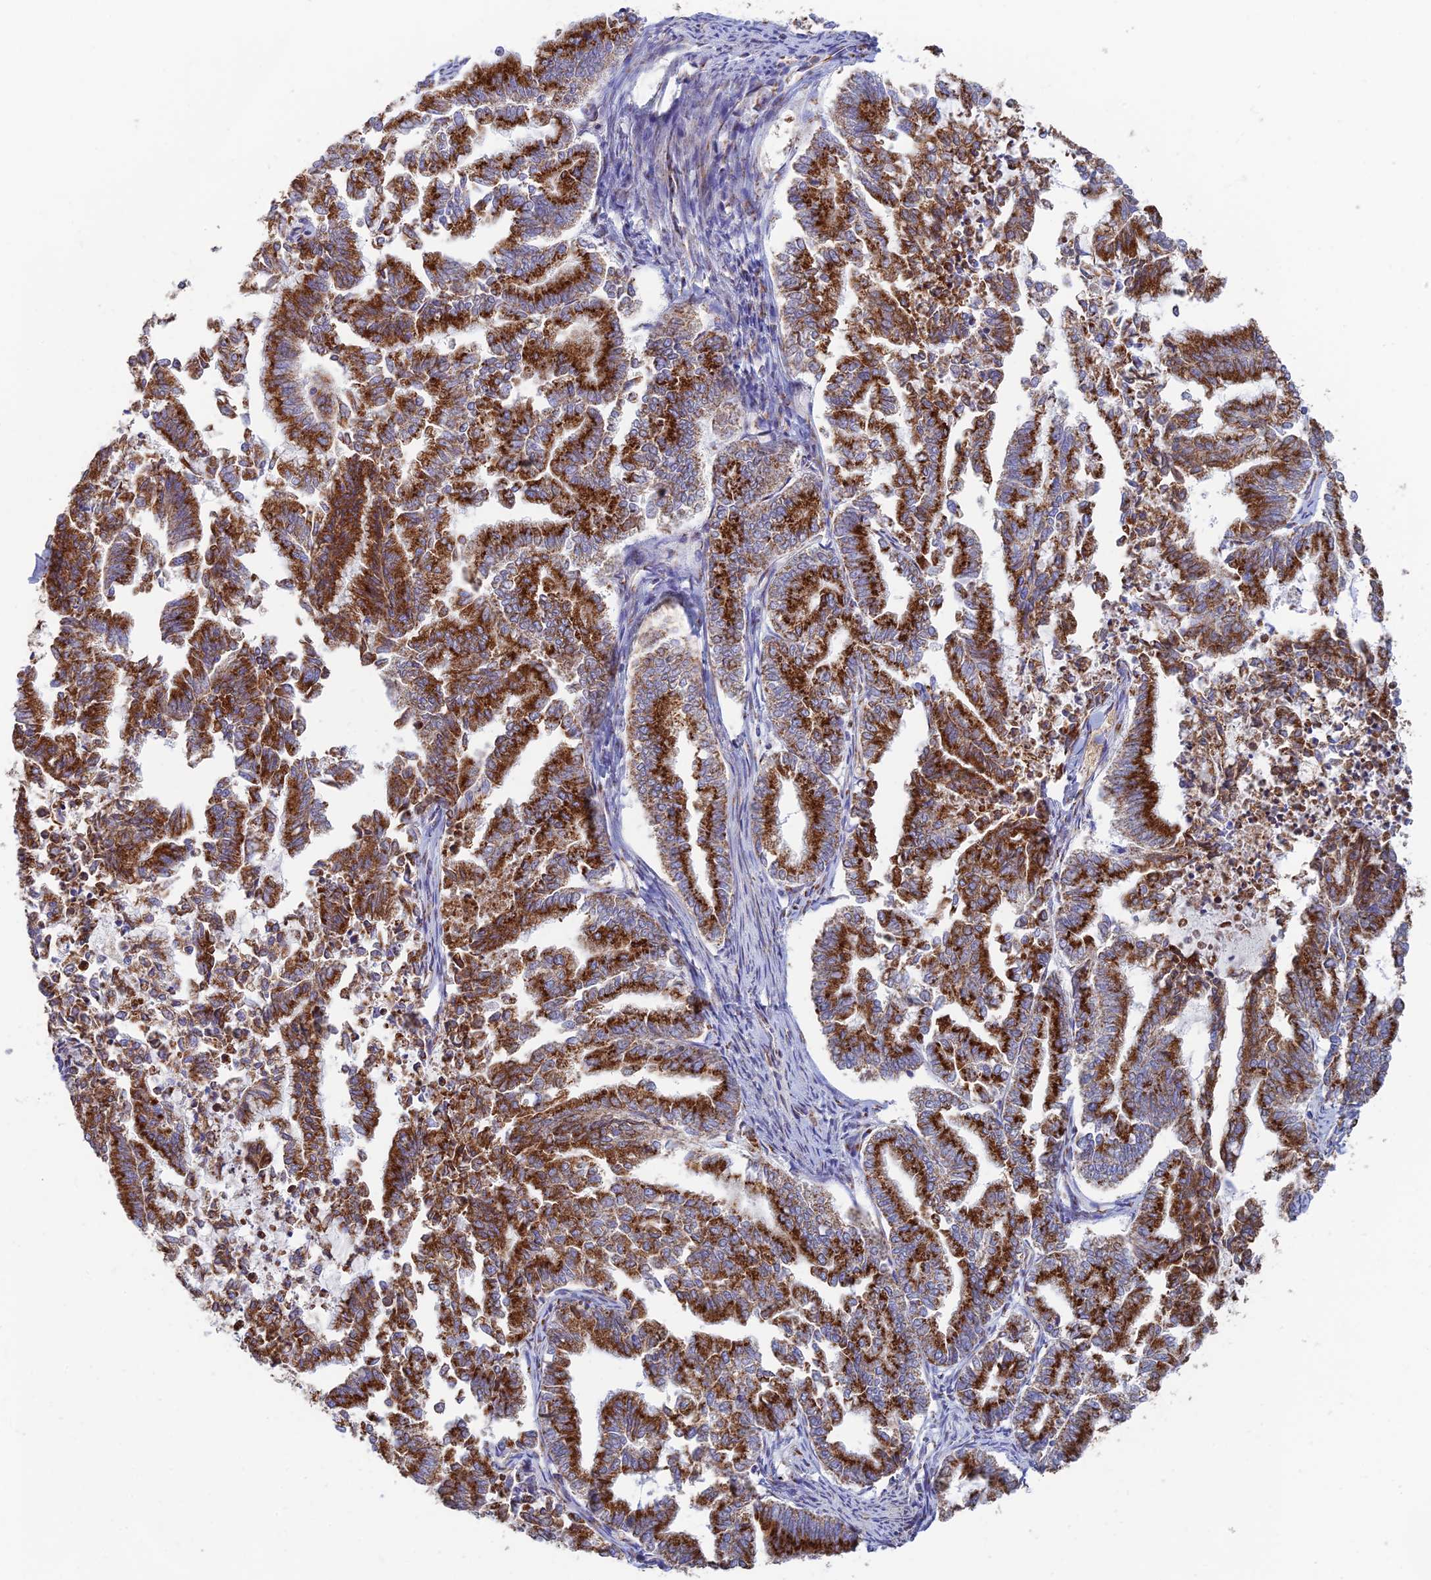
{"staining": {"intensity": "strong", "quantity": ">75%", "location": "cytoplasmic/membranous"}, "tissue": "endometrial cancer", "cell_type": "Tumor cells", "image_type": "cancer", "snomed": [{"axis": "morphology", "description": "Adenocarcinoma, NOS"}, {"axis": "topography", "description": "Endometrium"}], "caption": "Adenocarcinoma (endometrial) stained with a brown dye reveals strong cytoplasmic/membranous positive expression in approximately >75% of tumor cells.", "gene": "HS2ST1", "patient": {"sex": "female", "age": 79}}